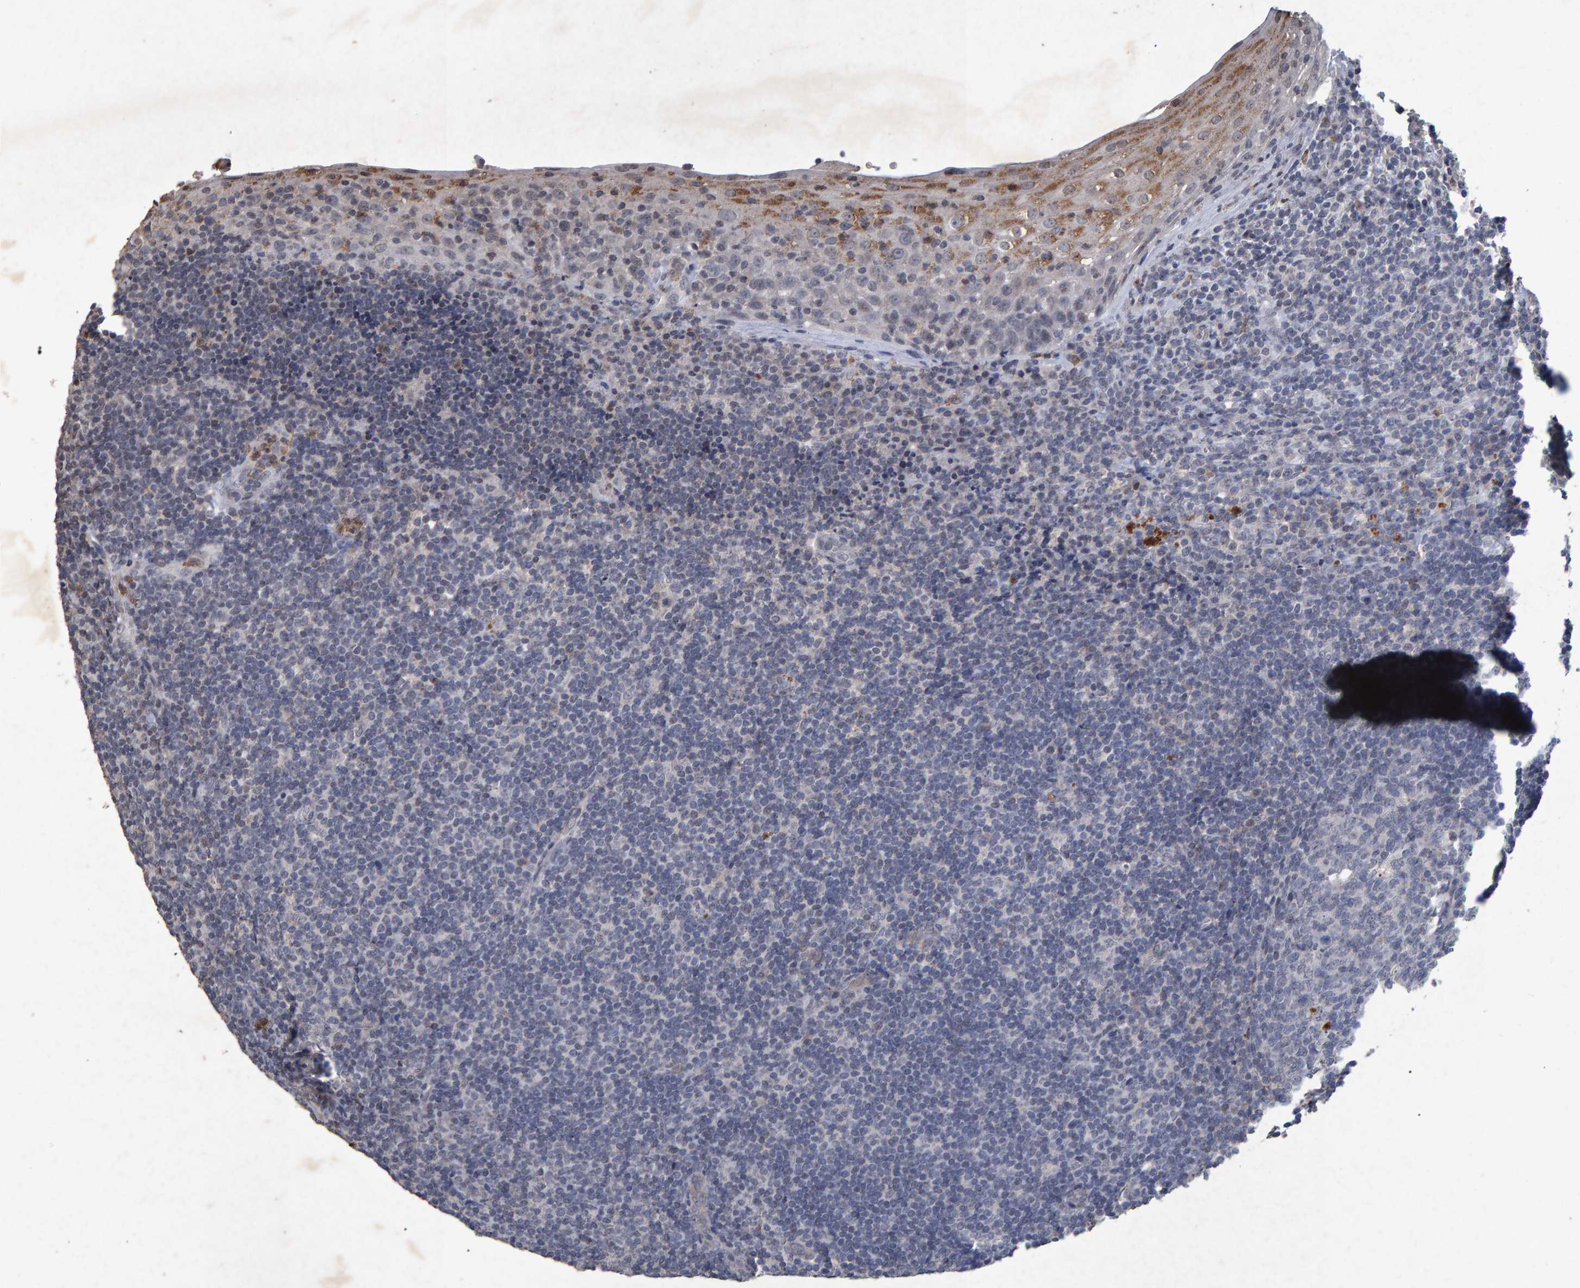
{"staining": {"intensity": "negative", "quantity": "none", "location": "none"}, "tissue": "tonsil", "cell_type": "Germinal center cells", "image_type": "normal", "snomed": [{"axis": "morphology", "description": "Normal tissue, NOS"}, {"axis": "topography", "description": "Tonsil"}], "caption": "Immunohistochemistry (IHC) histopathology image of normal tonsil stained for a protein (brown), which shows no positivity in germinal center cells.", "gene": "GALC", "patient": {"sex": "male", "age": 37}}